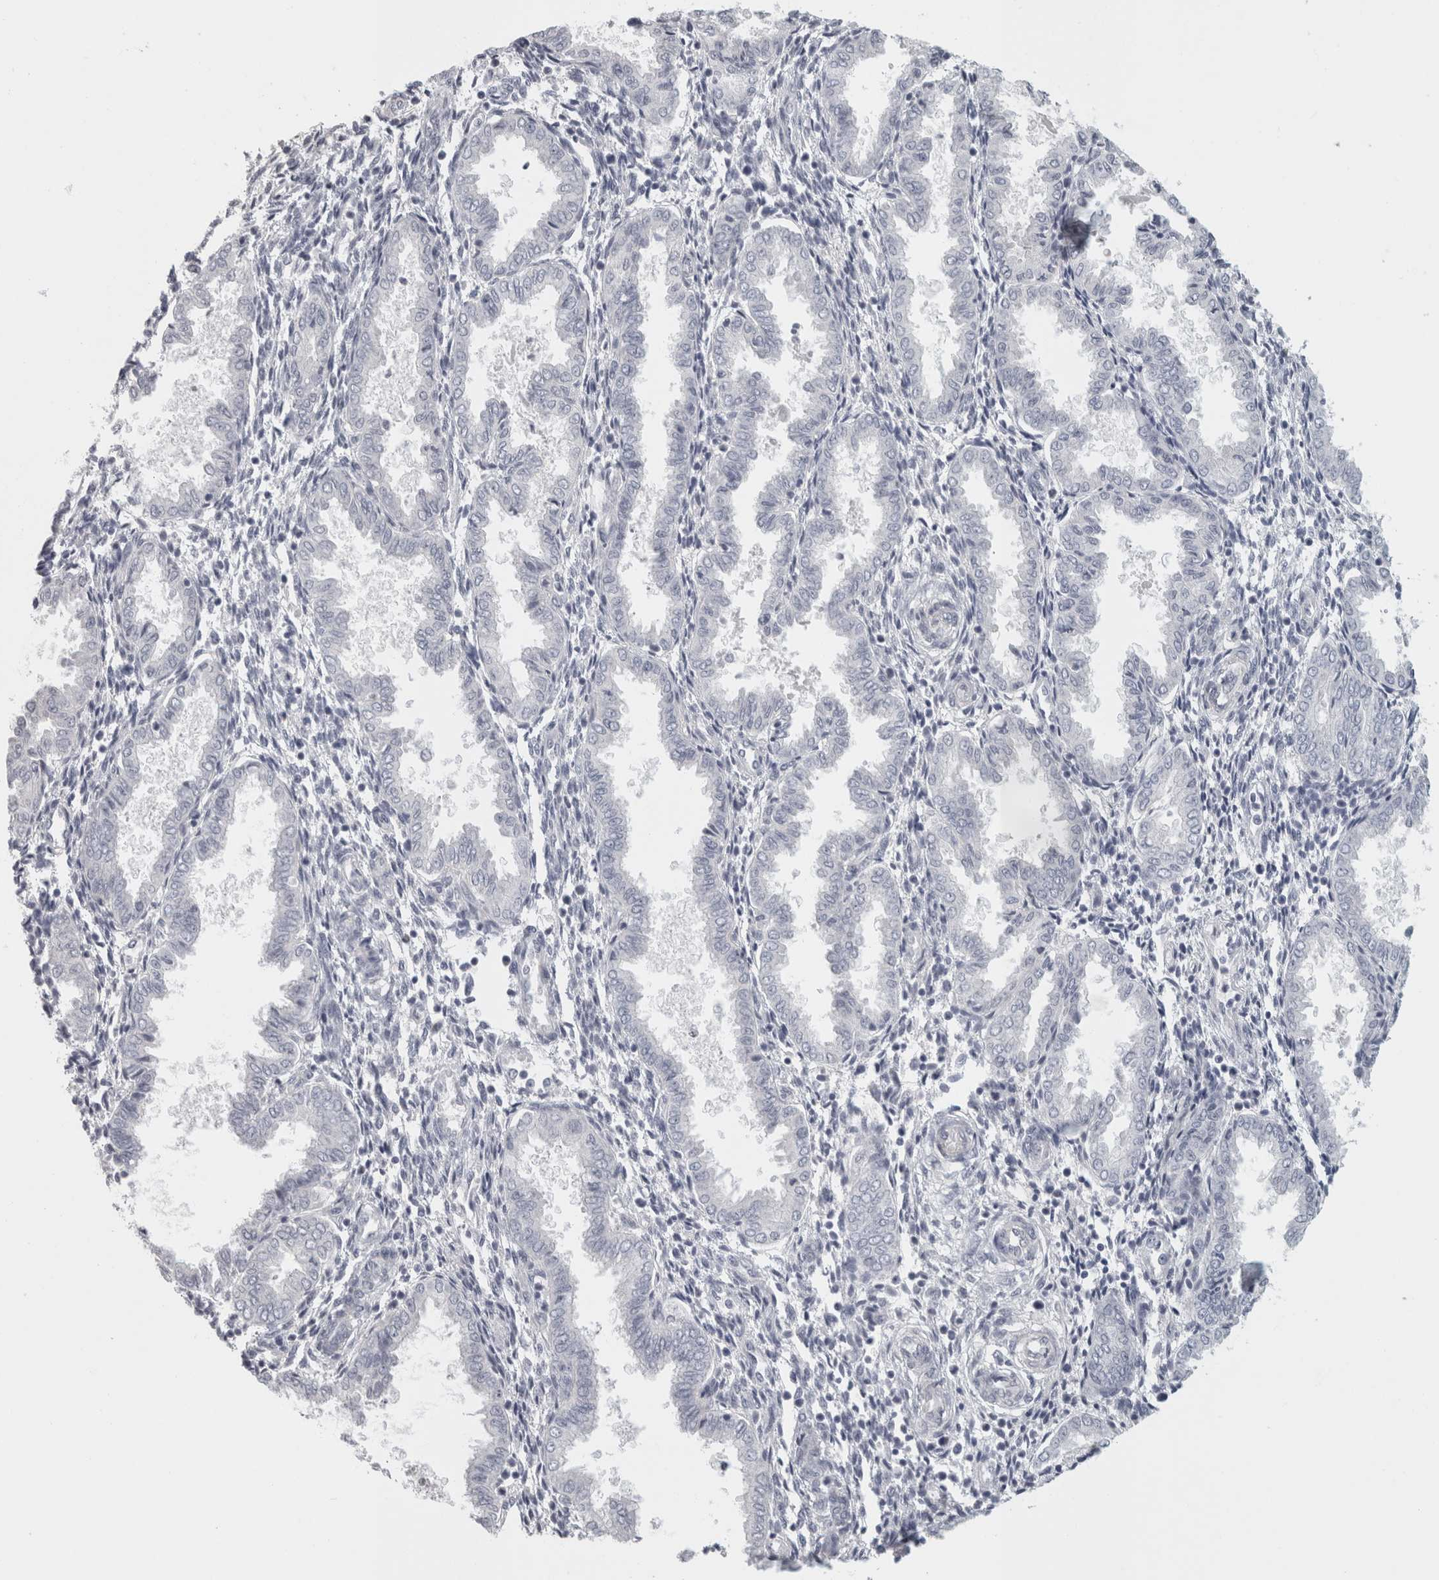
{"staining": {"intensity": "negative", "quantity": "none", "location": "none"}, "tissue": "endometrium", "cell_type": "Cells in endometrial stroma", "image_type": "normal", "snomed": [{"axis": "morphology", "description": "Normal tissue, NOS"}, {"axis": "topography", "description": "Endometrium"}], "caption": "This is an IHC image of unremarkable human endometrium. There is no staining in cells in endometrial stroma.", "gene": "FBLIM1", "patient": {"sex": "female", "age": 33}}